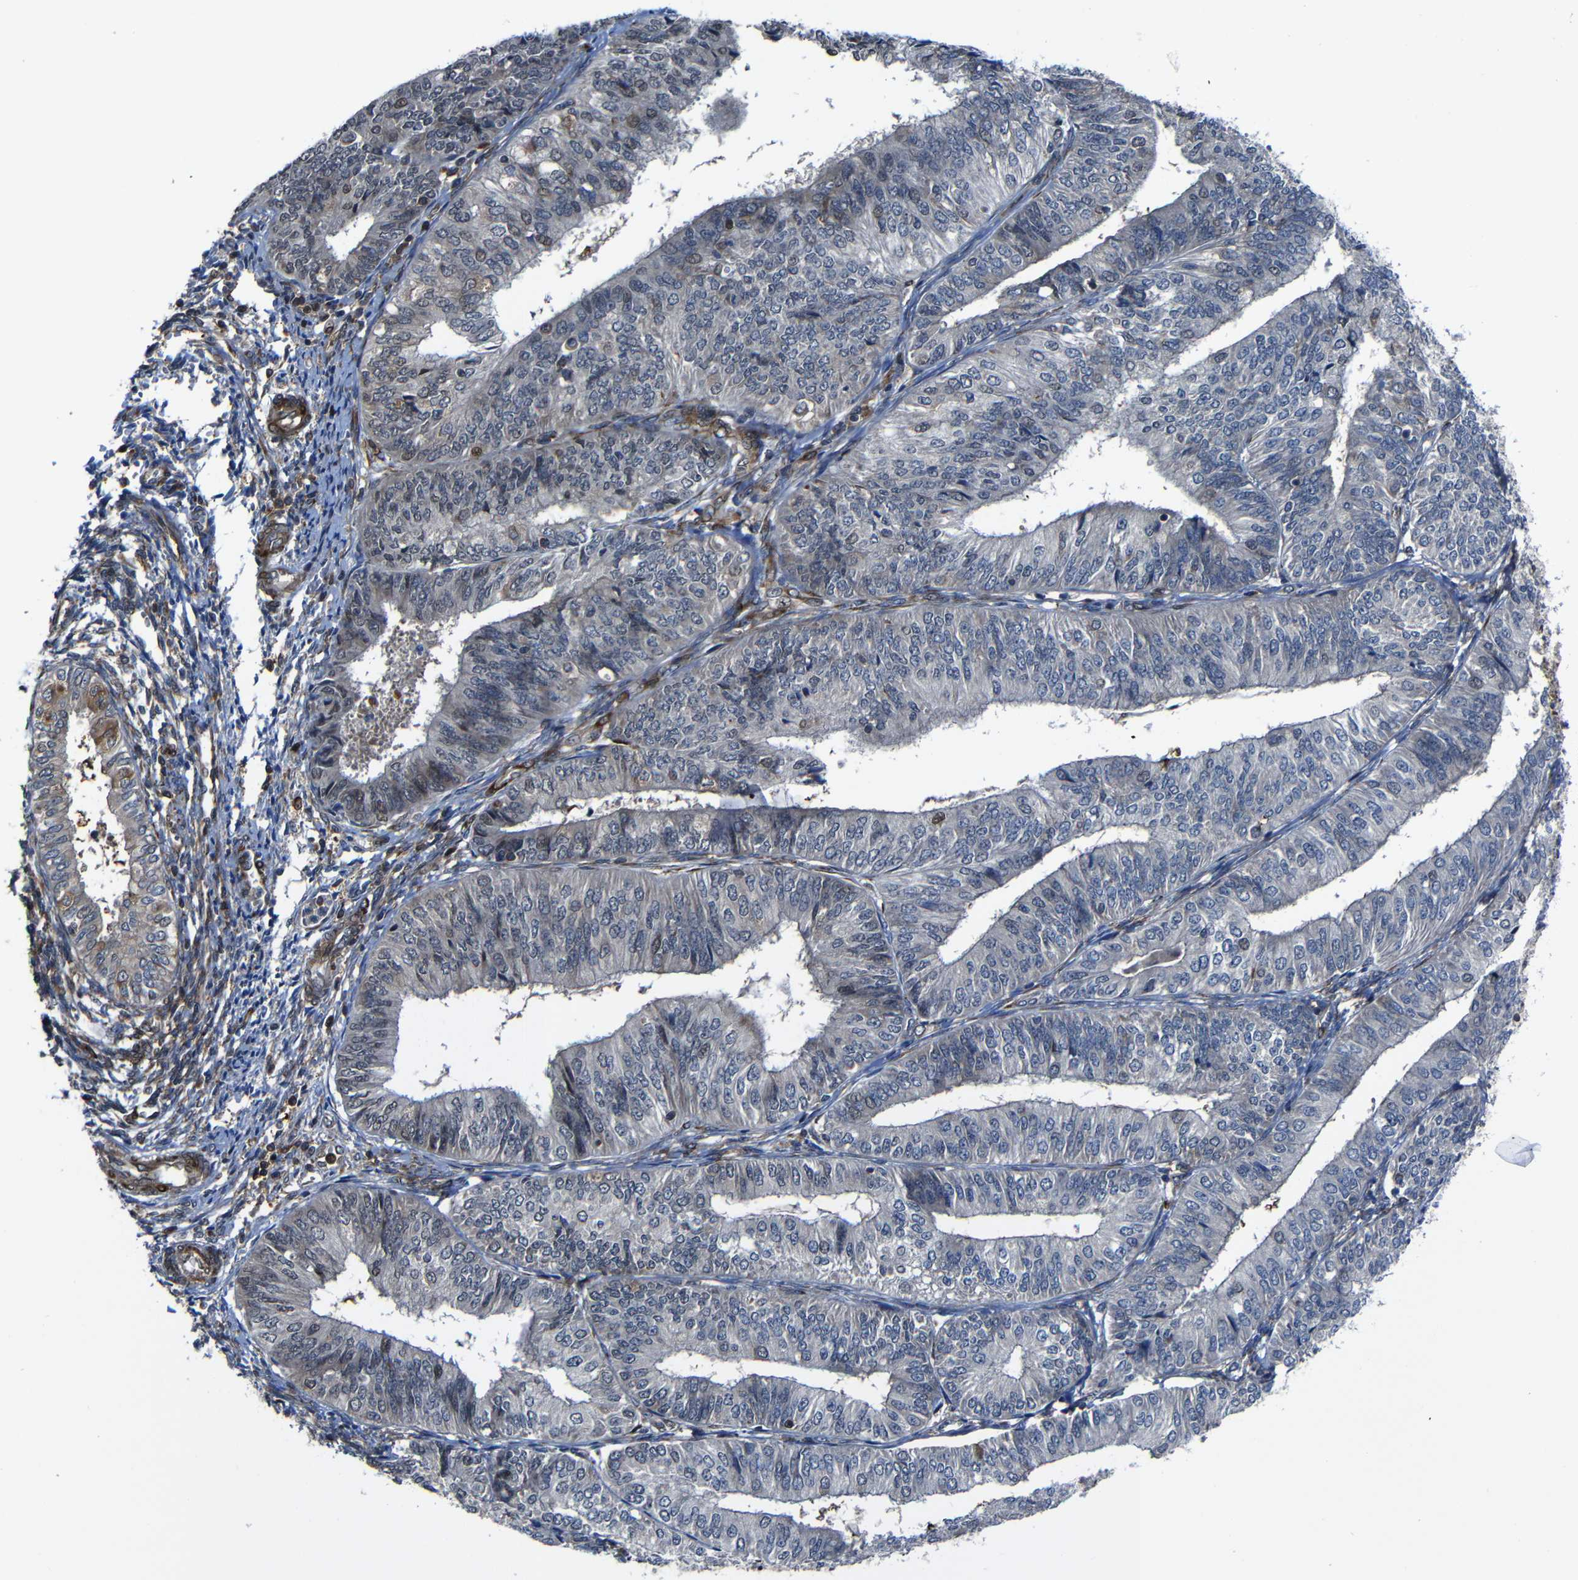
{"staining": {"intensity": "weak", "quantity": "<25%", "location": "cytoplasmic/membranous"}, "tissue": "endometrial cancer", "cell_type": "Tumor cells", "image_type": "cancer", "snomed": [{"axis": "morphology", "description": "Adenocarcinoma, NOS"}, {"axis": "topography", "description": "Endometrium"}], "caption": "Histopathology image shows no significant protein expression in tumor cells of adenocarcinoma (endometrial).", "gene": "KIAA0513", "patient": {"sex": "female", "age": 58}}